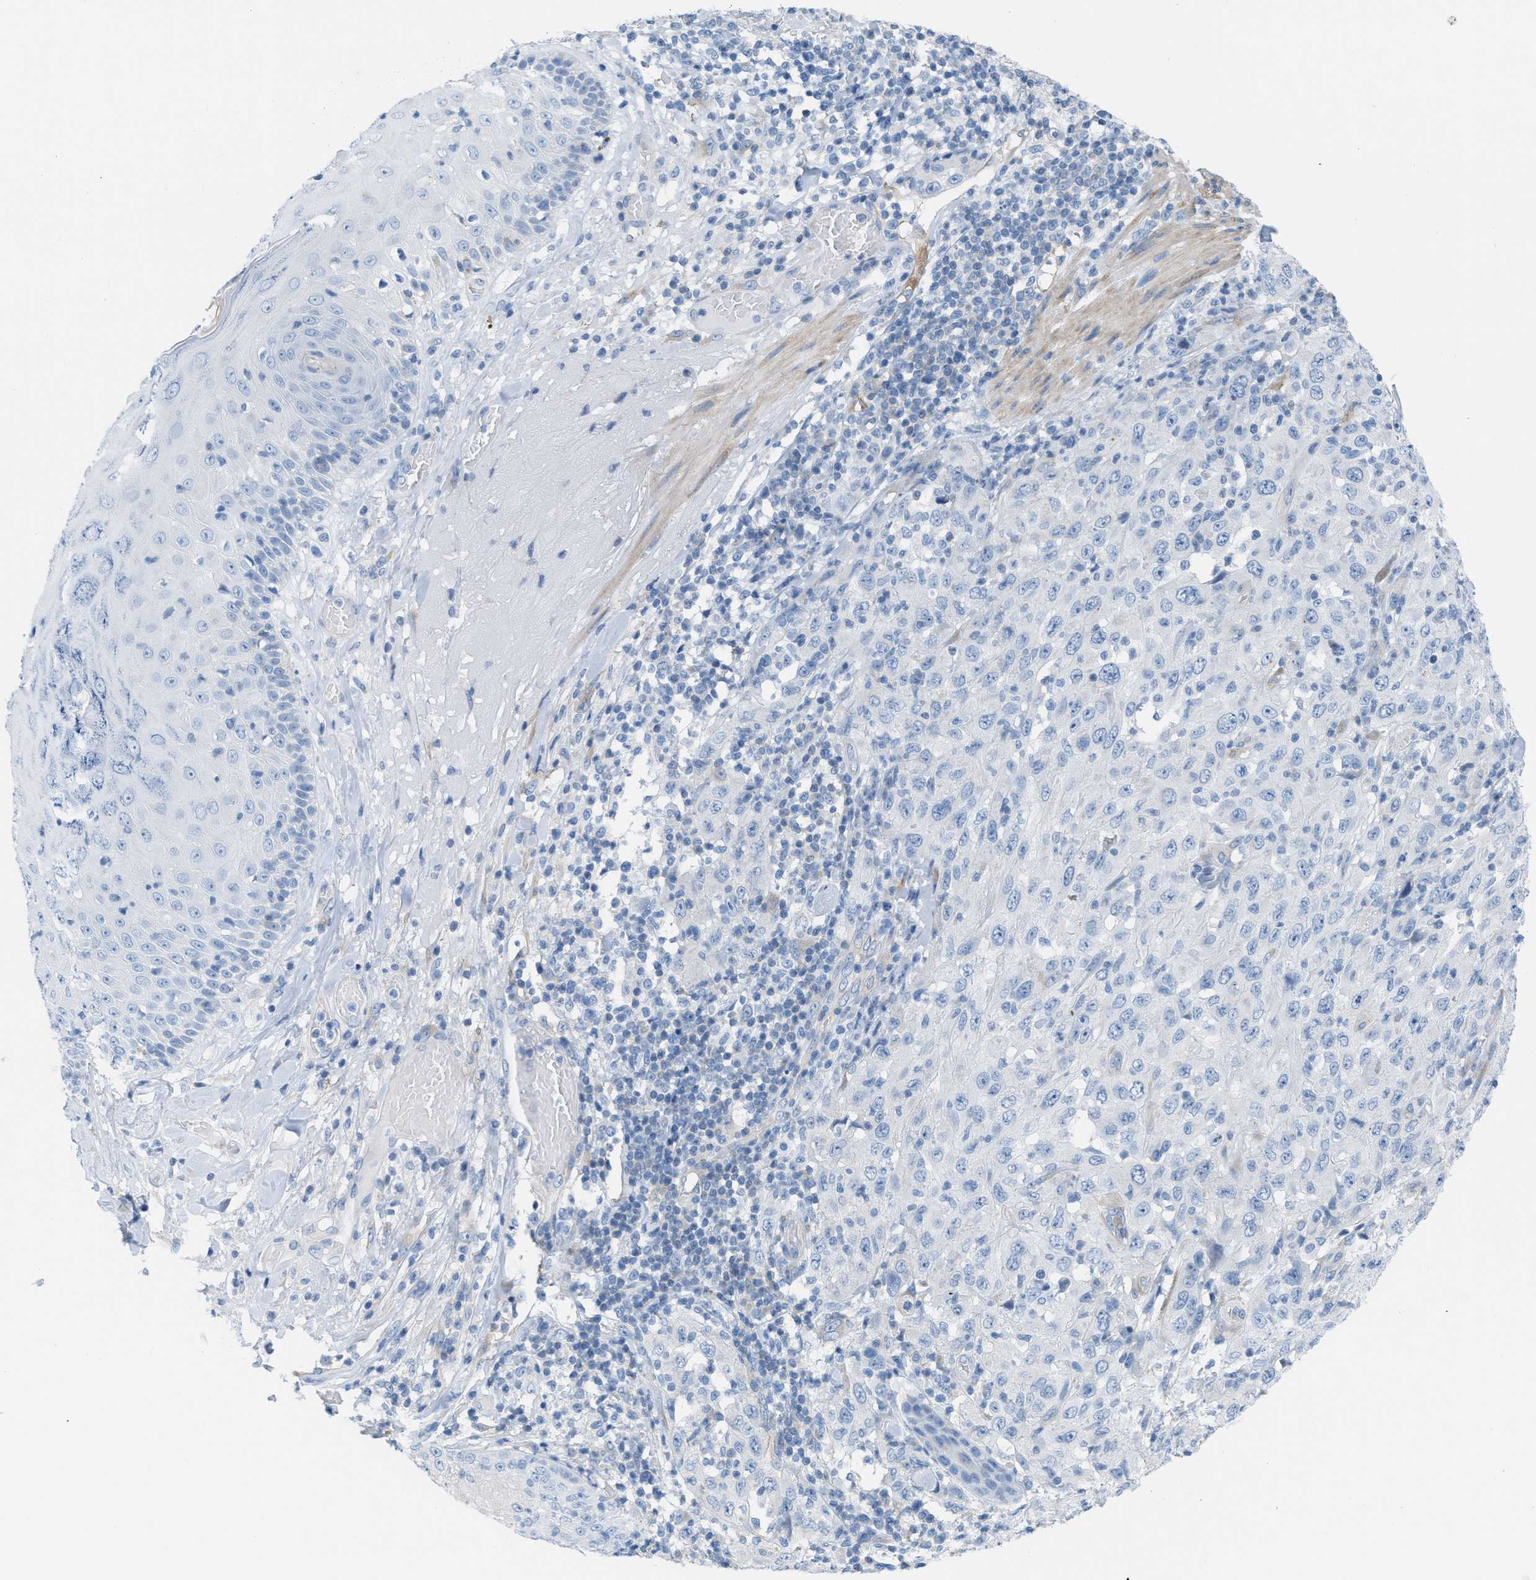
{"staining": {"intensity": "negative", "quantity": "none", "location": "none"}, "tissue": "skin cancer", "cell_type": "Tumor cells", "image_type": "cancer", "snomed": [{"axis": "morphology", "description": "Squamous cell carcinoma, NOS"}, {"axis": "topography", "description": "Skin"}], "caption": "Human skin squamous cell carcinoma stained for a protein using immunohistochemistry (IHC) reveals no expression in tumor cells.", "gene": "ASGR1", "patient": {"sex": "female", "age": 88}}